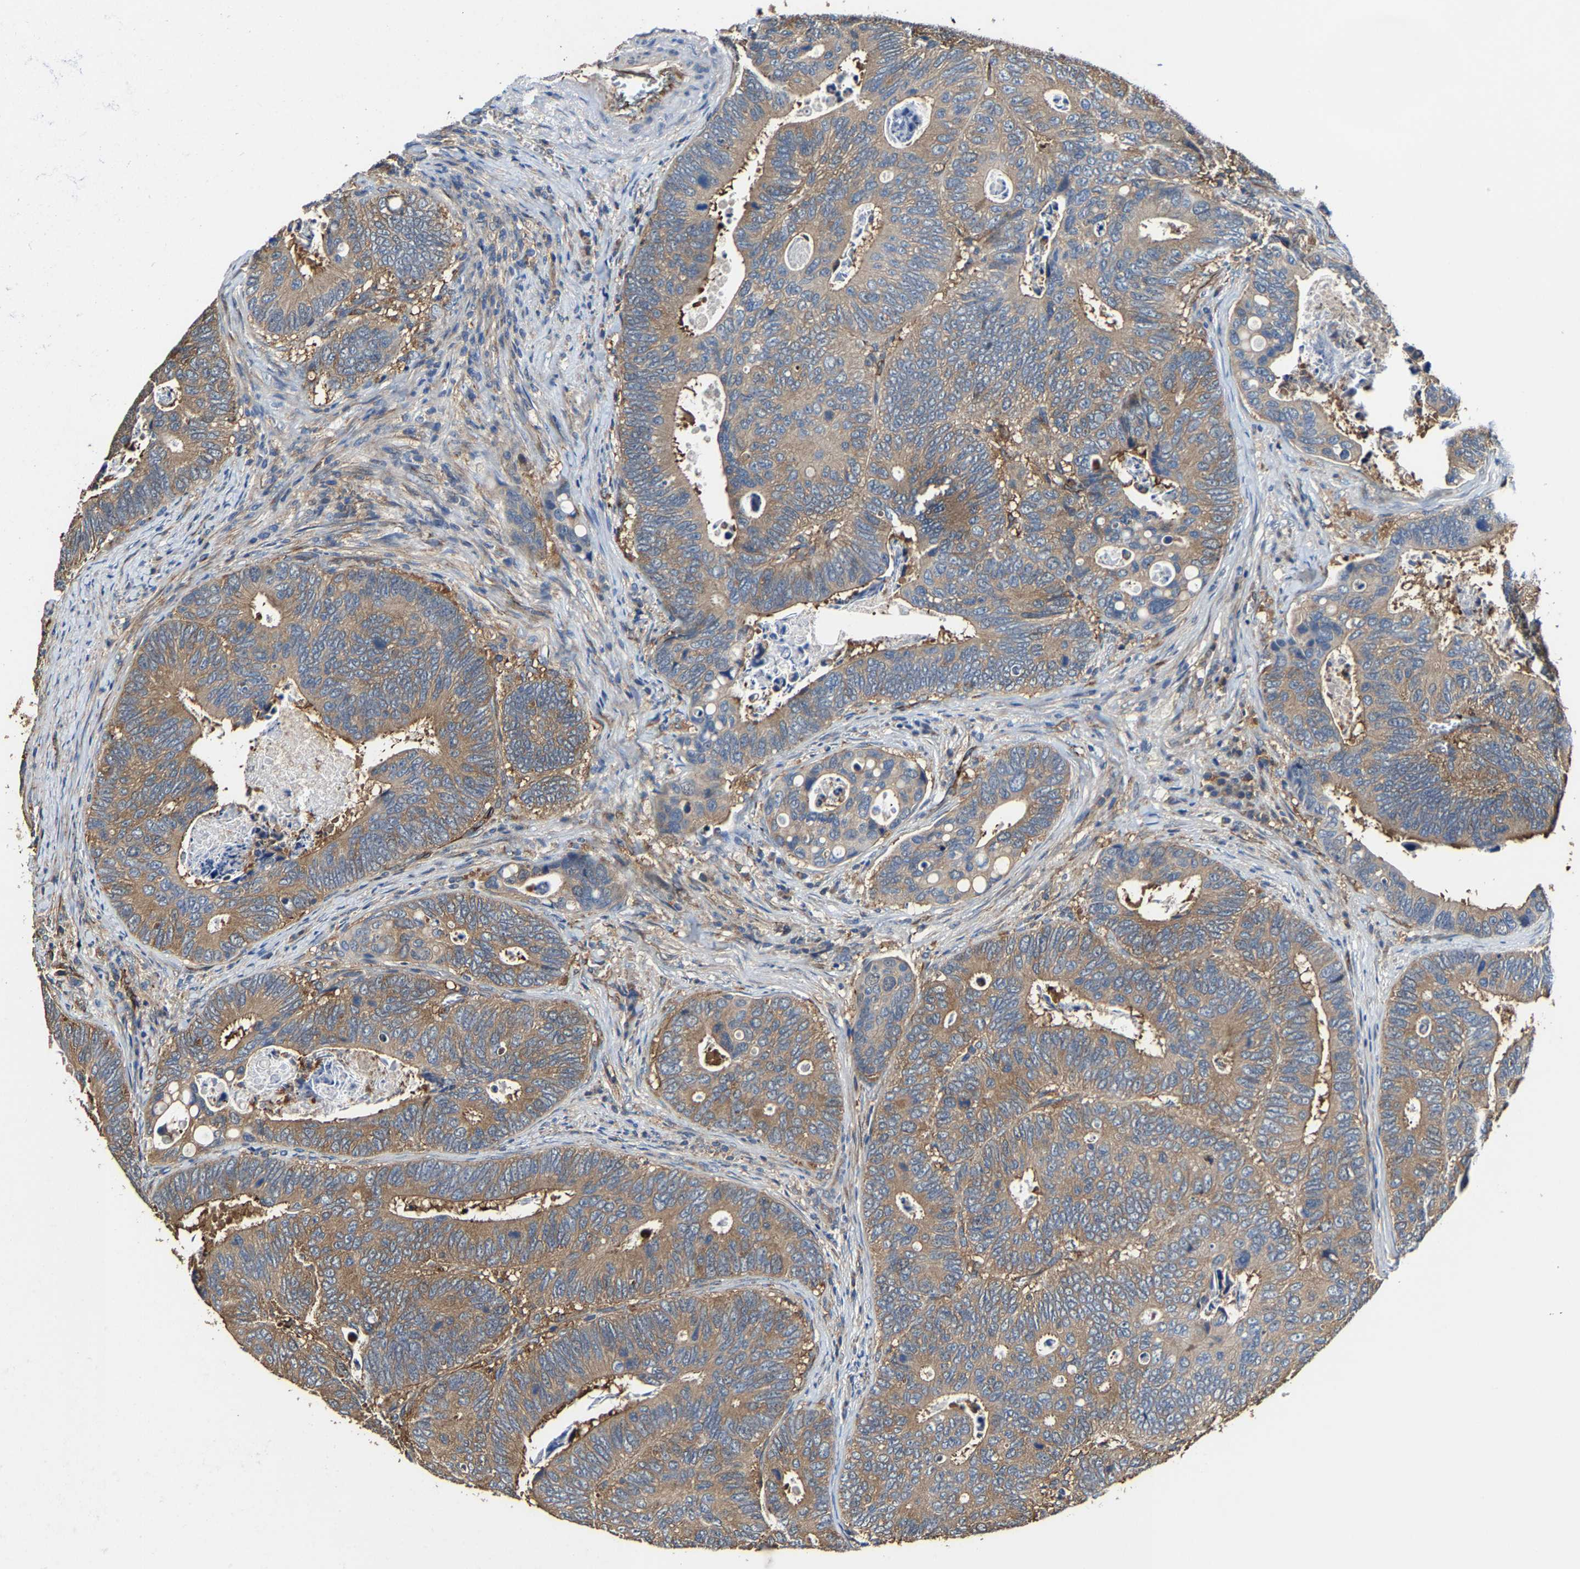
{"staining": {"intensity": "moderate", "quantity": ">75%", "location": "cytoplasmic/membranous"}, "tissue": "colorectal cancer", "cell_type": "Tumor cells", "image_type": "cancer", "snomed": [{"axis": "morphology", "description": "Inflammation, NOS"}, {"axis": "morphology", "description": "Adenocarcinoma, NOS"}, {"axis": "topography", "description": "Colon"}], "caption": "Tumor cells demonstrate medium levels of moderate cytoplasmic/membranous positivity in approximately >75% of cells in colorectal cancer. (DAB IHC with brightfield microscopy, high magnification).", "gene": "GFRA3", "patient": {"sex": "male", "age": 72}}